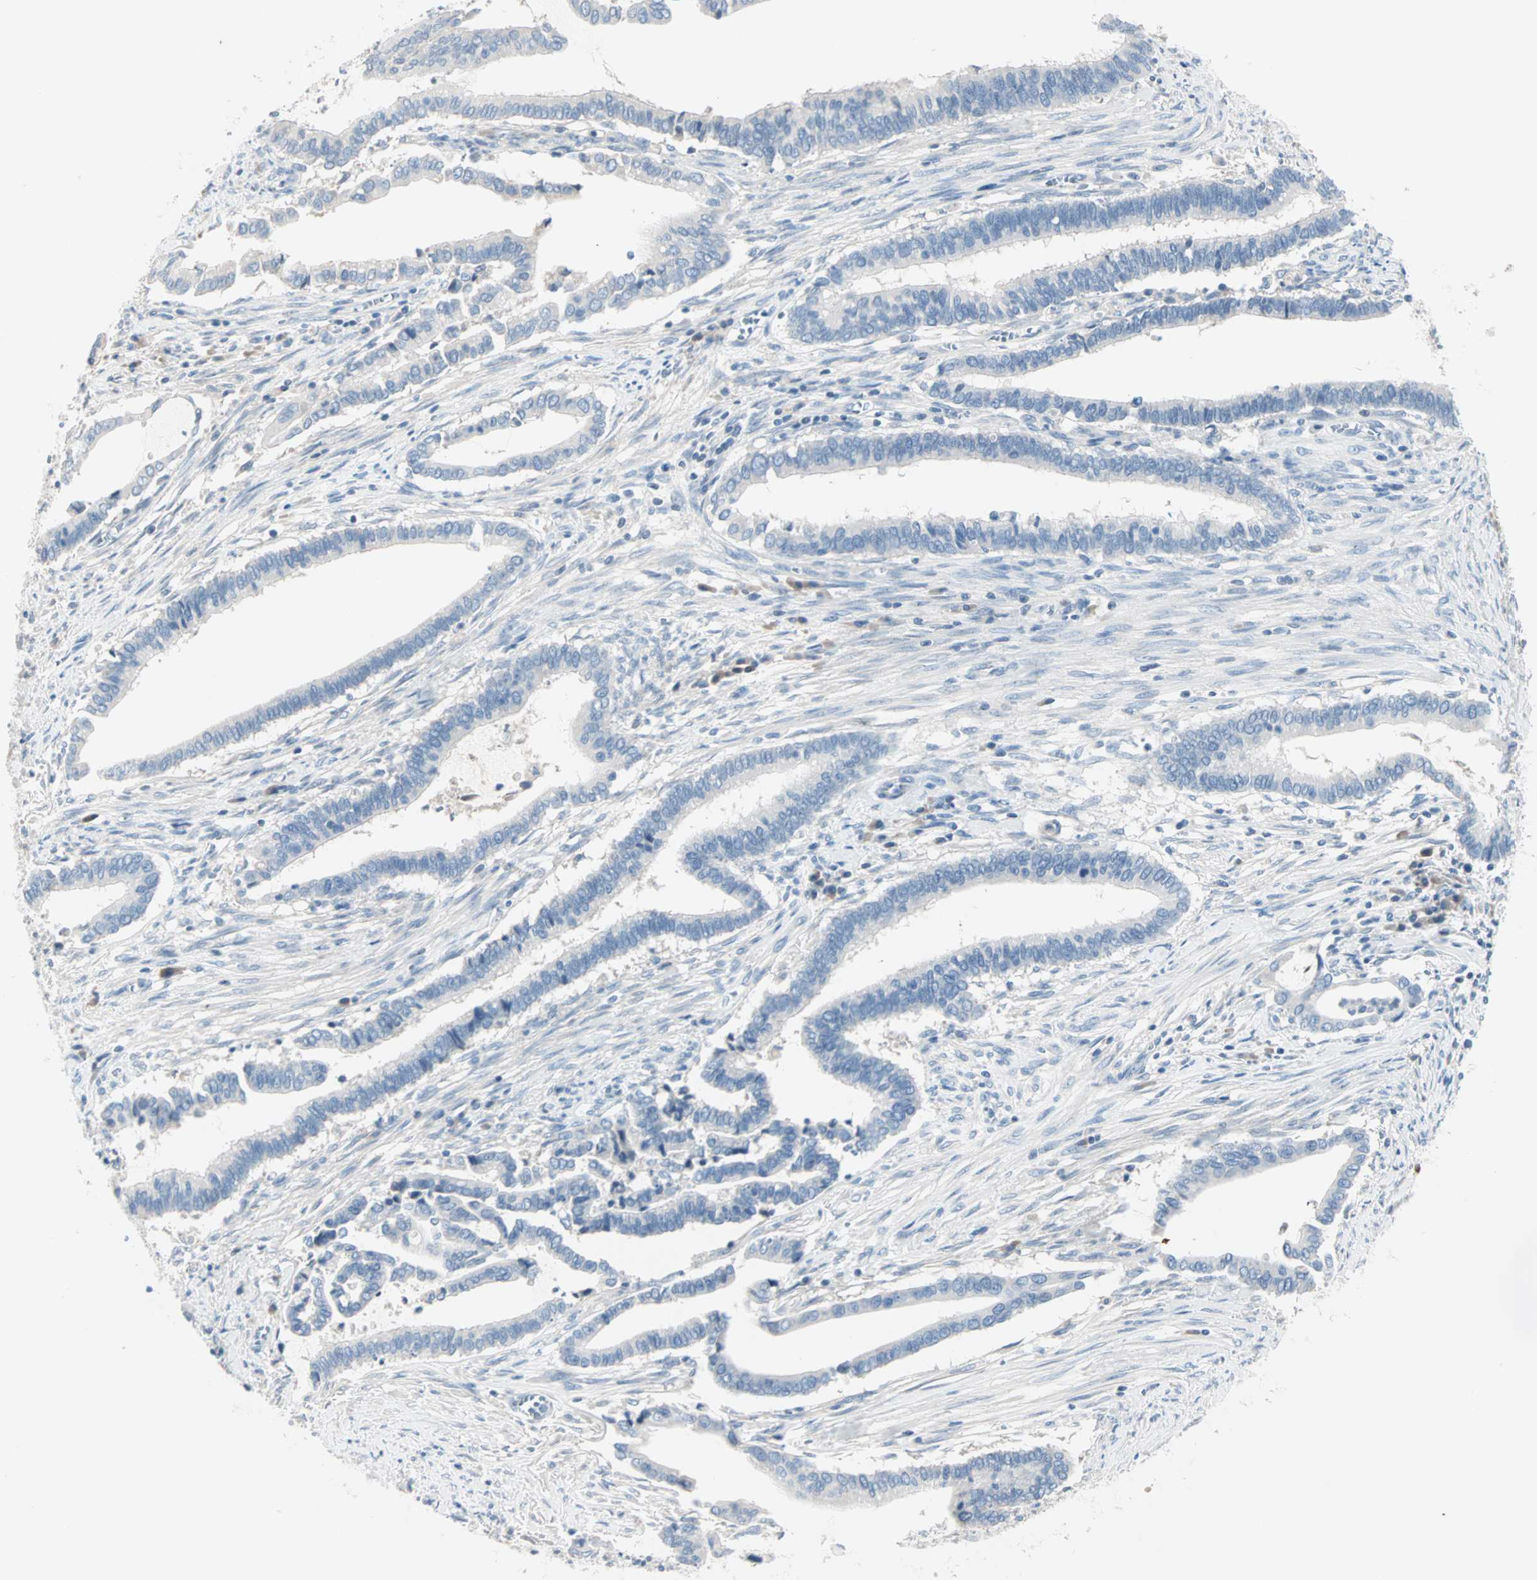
{"staining": {"intensity": "negative", "quantity": "none", "location": "none"}, "tissue": "cervical cancer", "cell_type": "Tumor cells", "image_type": "cancer", "snomed": [{"axis": "morphology", "description": "Adenocarcinoma, NOS"}, {"axis": "topography", "description": "Cervix"}], "caption": "Immunohistochemistry histopathology image of cervical cancer (adenocarcinoma) stained for a protein (brown), which reveals no positivity in tumor cells.", "gene": "NEFH", "patient": {"sex": "female", "age": 44}}